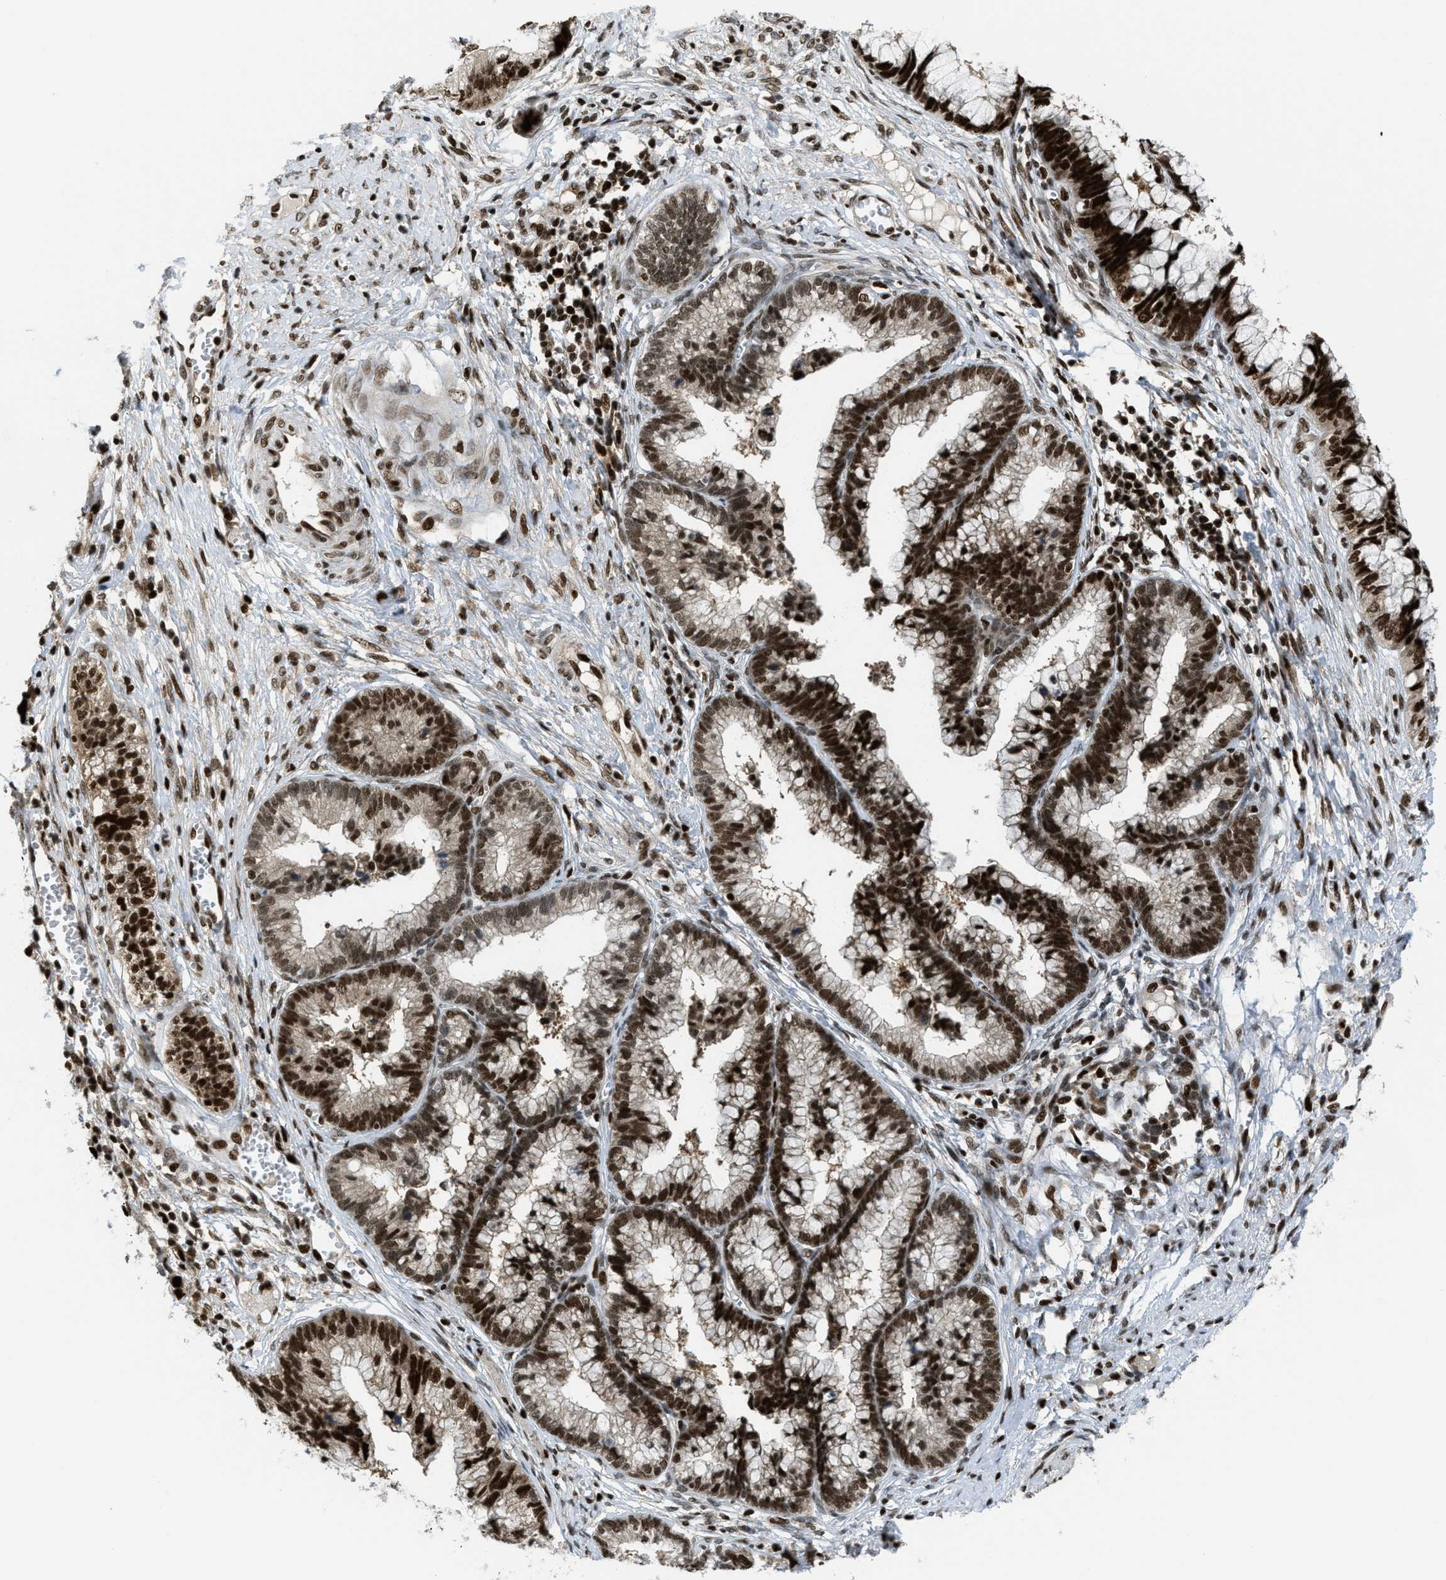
{"staining": {"intensity": "strong", "quantity": ">75%", "location": "nuclear"}, "tissue": "cervical cancer", "cell_type": "Tumor cells", "image_type": "cancer", "snomed": [{"axis": "morphology", "description": "Adenocarcinoma, NOS"}, {"axis": "topography", "description": "Cervix"}], "caption": "Protein staining demonstrates strong nuclear staining in about >75% of tumor cells in cervical cancer. The staining was performed using DAB (3,3'-diaminobenzidine), with brown indicating positive protein expression. Nuclei are stained blue with hematoxylin.", "gene": "RFX5", "patient": {"sex": "female", "age": 44}}